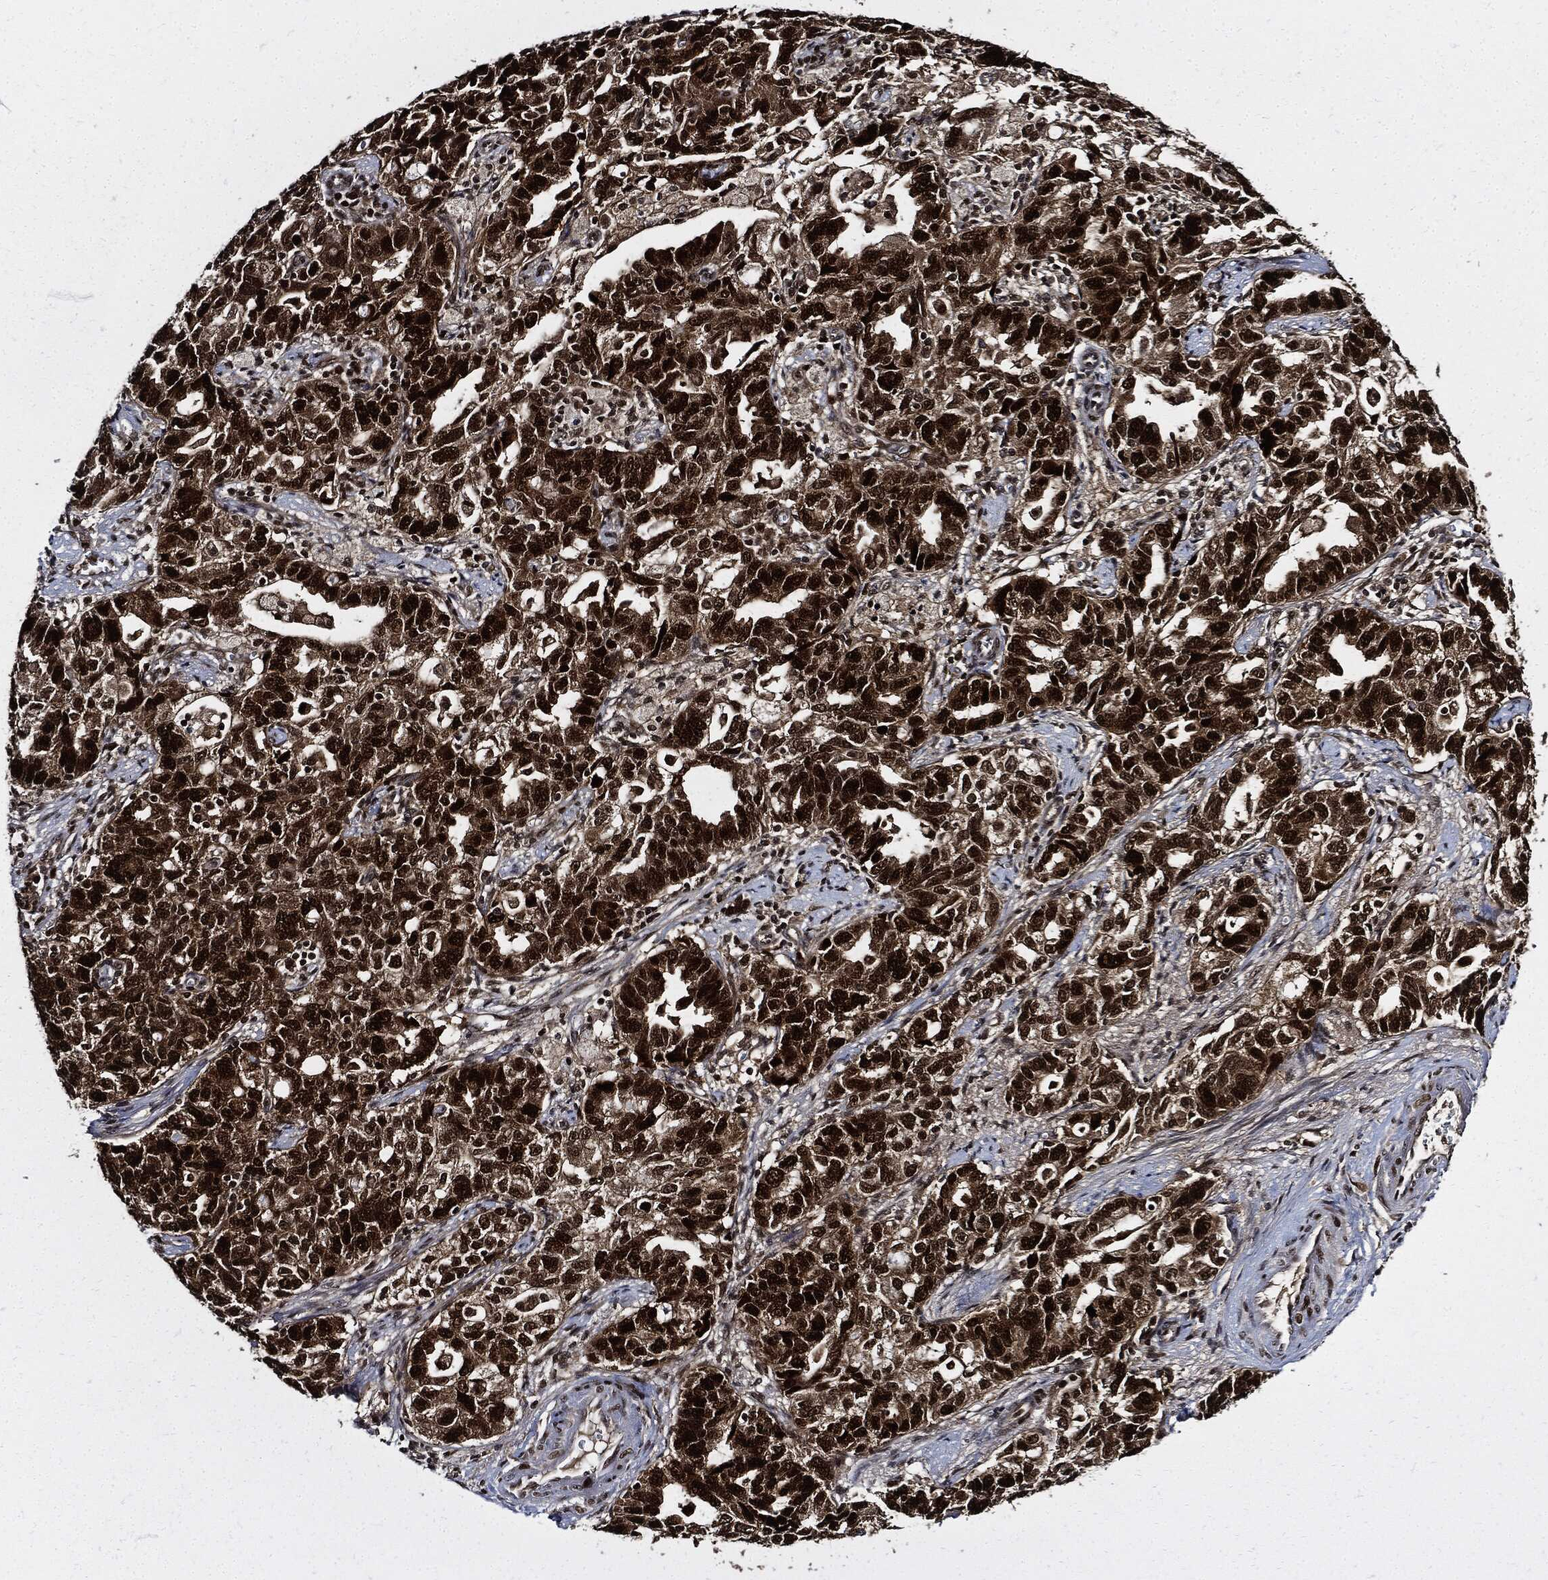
{"staining": {"intensity": "strong", "quantity": ">75%", "location": "nuclear"}, "tissue": "ovarian cancer", "cell_type": "Tumor cells", "image_type": "cancer", "snomed": [{"axis": "morphology", "description": "Cystadenocarcinoma, serous, NOS"}, {"axis": "topography", "description": "Ovary"}], "caption": "High-power microscopy captured an immunohistochemistry (IHC) photomicrograph of ovarian cancer (serous cystadenocarcinoma), revealing strong nuclear staining in approximately >75% of tumor cells. (Brightfield microscopy of DAB IHC at high magnification).", "gene": "PCNA", "patient": {"sex": "female", "age": 51}}